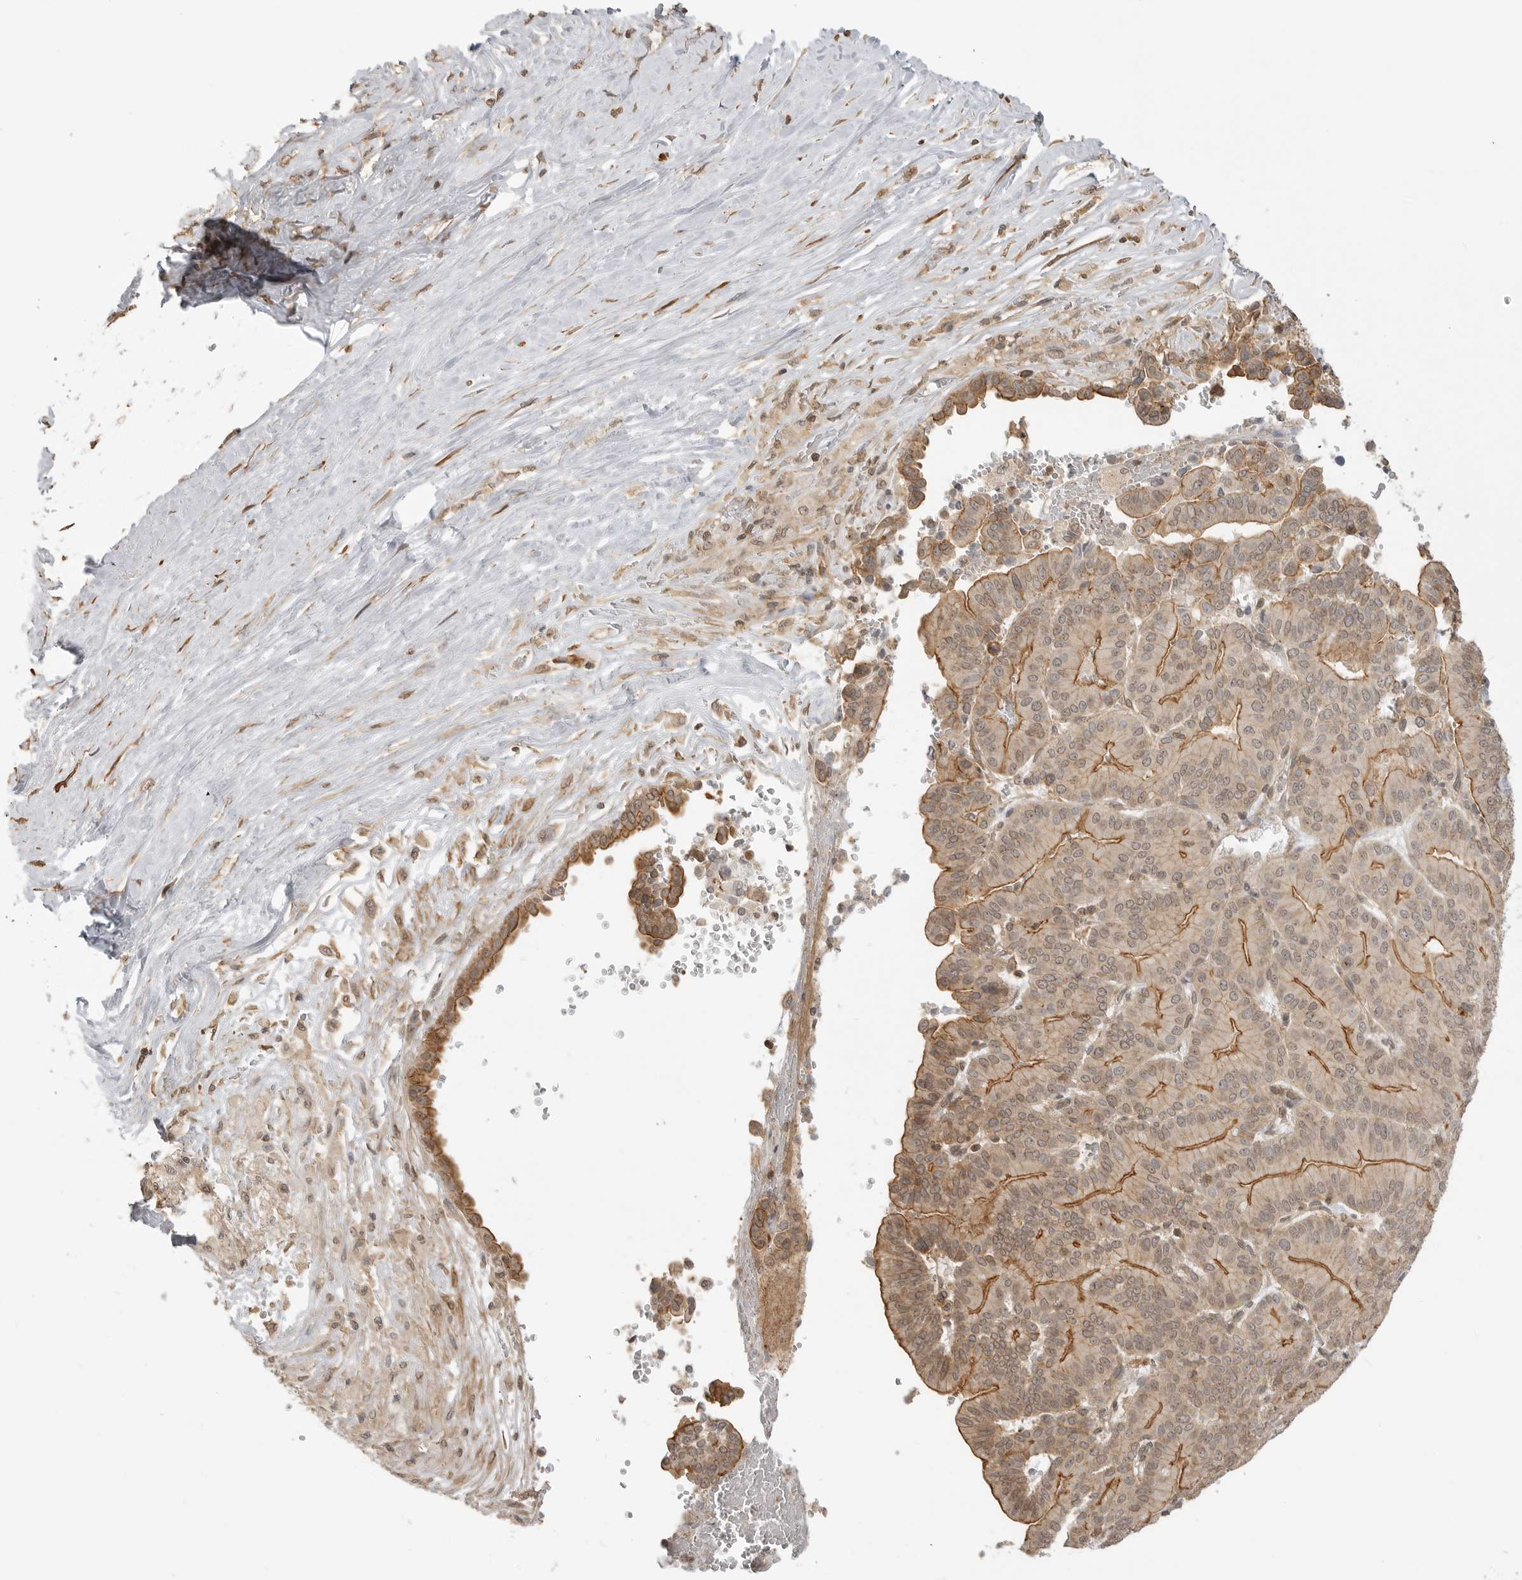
{"staining": {"intensity": "strong", "quantity": "25%-75%", "location": "cytoplasmic/membranous"}, "tissue": "liver cancer", "cell_type": "Tumor cells", "image_type": "cancer", "snomed": [{"axis": "morphology", "description": "Cholangiocarcinoma"}, {"axis": "topography", "description": "Liver"}], "caption": "Brown immunohistochemical staining in liver cancer (cholangiocarcinoma) displays strong cytoplasmic/membranous staining in approximately 25%-75% of tumor cells.", "gene": "GPC2", "patient": {"sex": "female", "age": 75}}